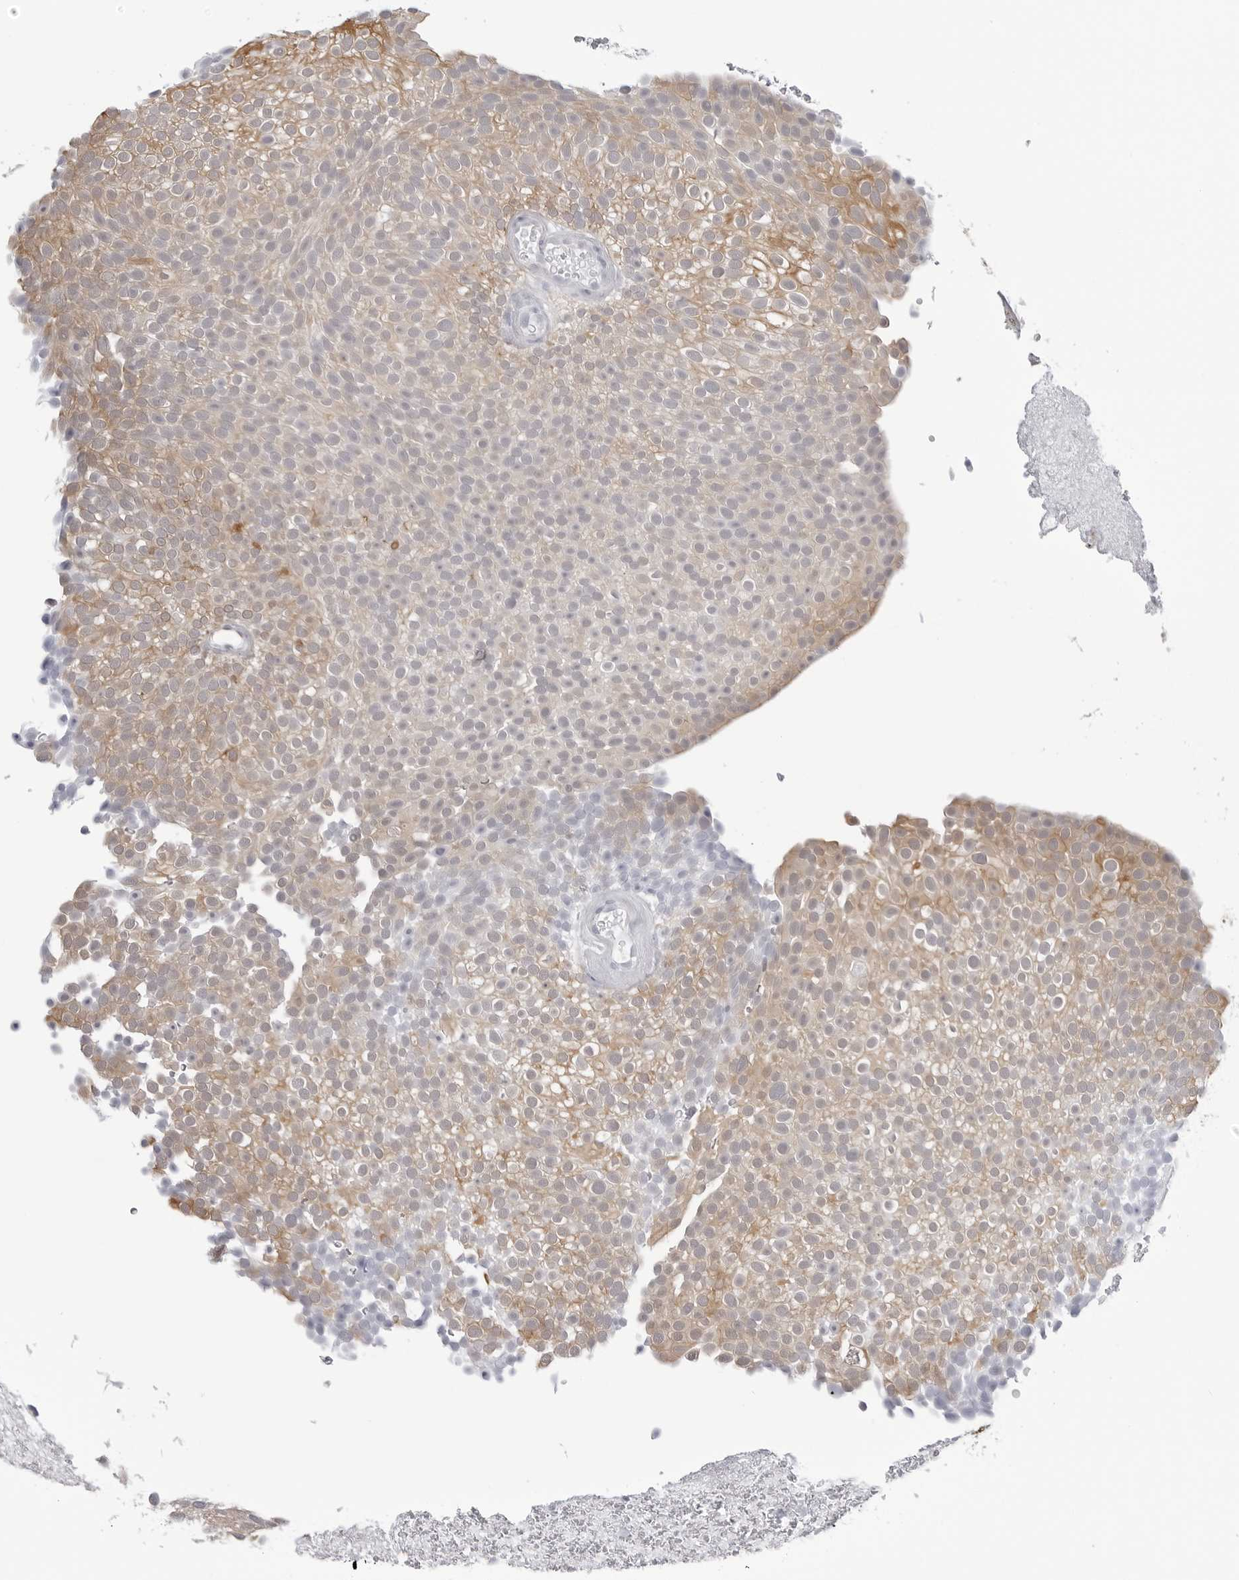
{"staining": {"intensity": "weak", "quantity": ">75%", "location": "cytoplasmic/membranous"}, "tissue": "urothelial cancer", "cell_type": "Tumor cells", "image_type": "cancer", "snomed": [{"axis": "morphology", "description": "Urothelial carcinoma, Low grade"}, {"axis": "topography", "description": "Urinary bladder"}], "caption": "Urothelial cancer tissue displays weak cytoplasmic/membranous staining in approximately >75% of tumor cells, visualized by immunohistochemistry. (brown staining indicates protein expression, while blue staining denotes nuclei).", "gene": "YWHAG", "patient": {"sex": "male", "age": 78}}